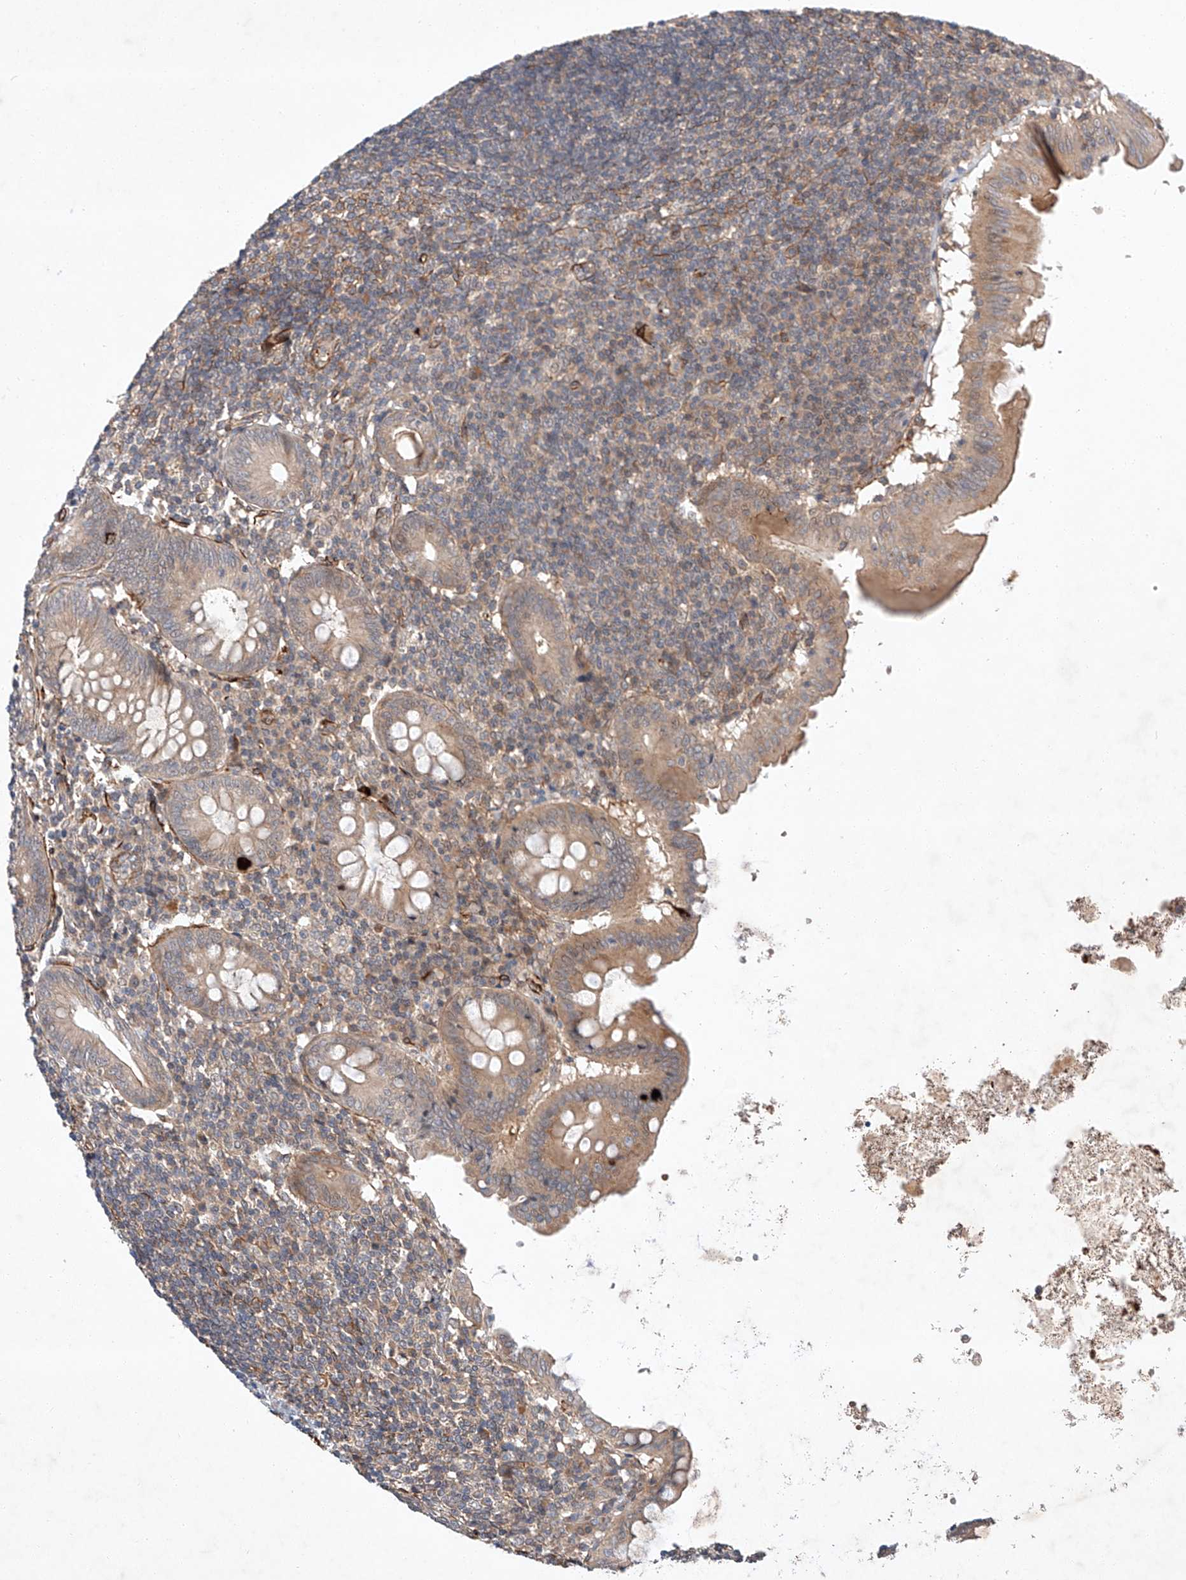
{"staining": {"intensity": "weak", "quantity": "25%-75%", "location": "cytoplasmic/membranous"}, "tissue": "appendix", "cell_type": "Glandular cells", "image_type": "normal", "snomed": [{"axis": "morphology", "description": "Normal tissue, NOS"}, {"axis": "topography", "description": "Appendix"}], "caption": "Immunohistochemical staining of normal appendix exhibits low levels of weak cytoplasmic/membranous expression in about 25%-75% of glandular cells. The protein of interest is stained brown, and the nuclei are stained in blue (DAB (3,3'-diaminobenzidine) IHC with brightfield microscopy, high magnification).", "gene": "ARHGAP33", "patient": {"sex": "female", "age": 54}}